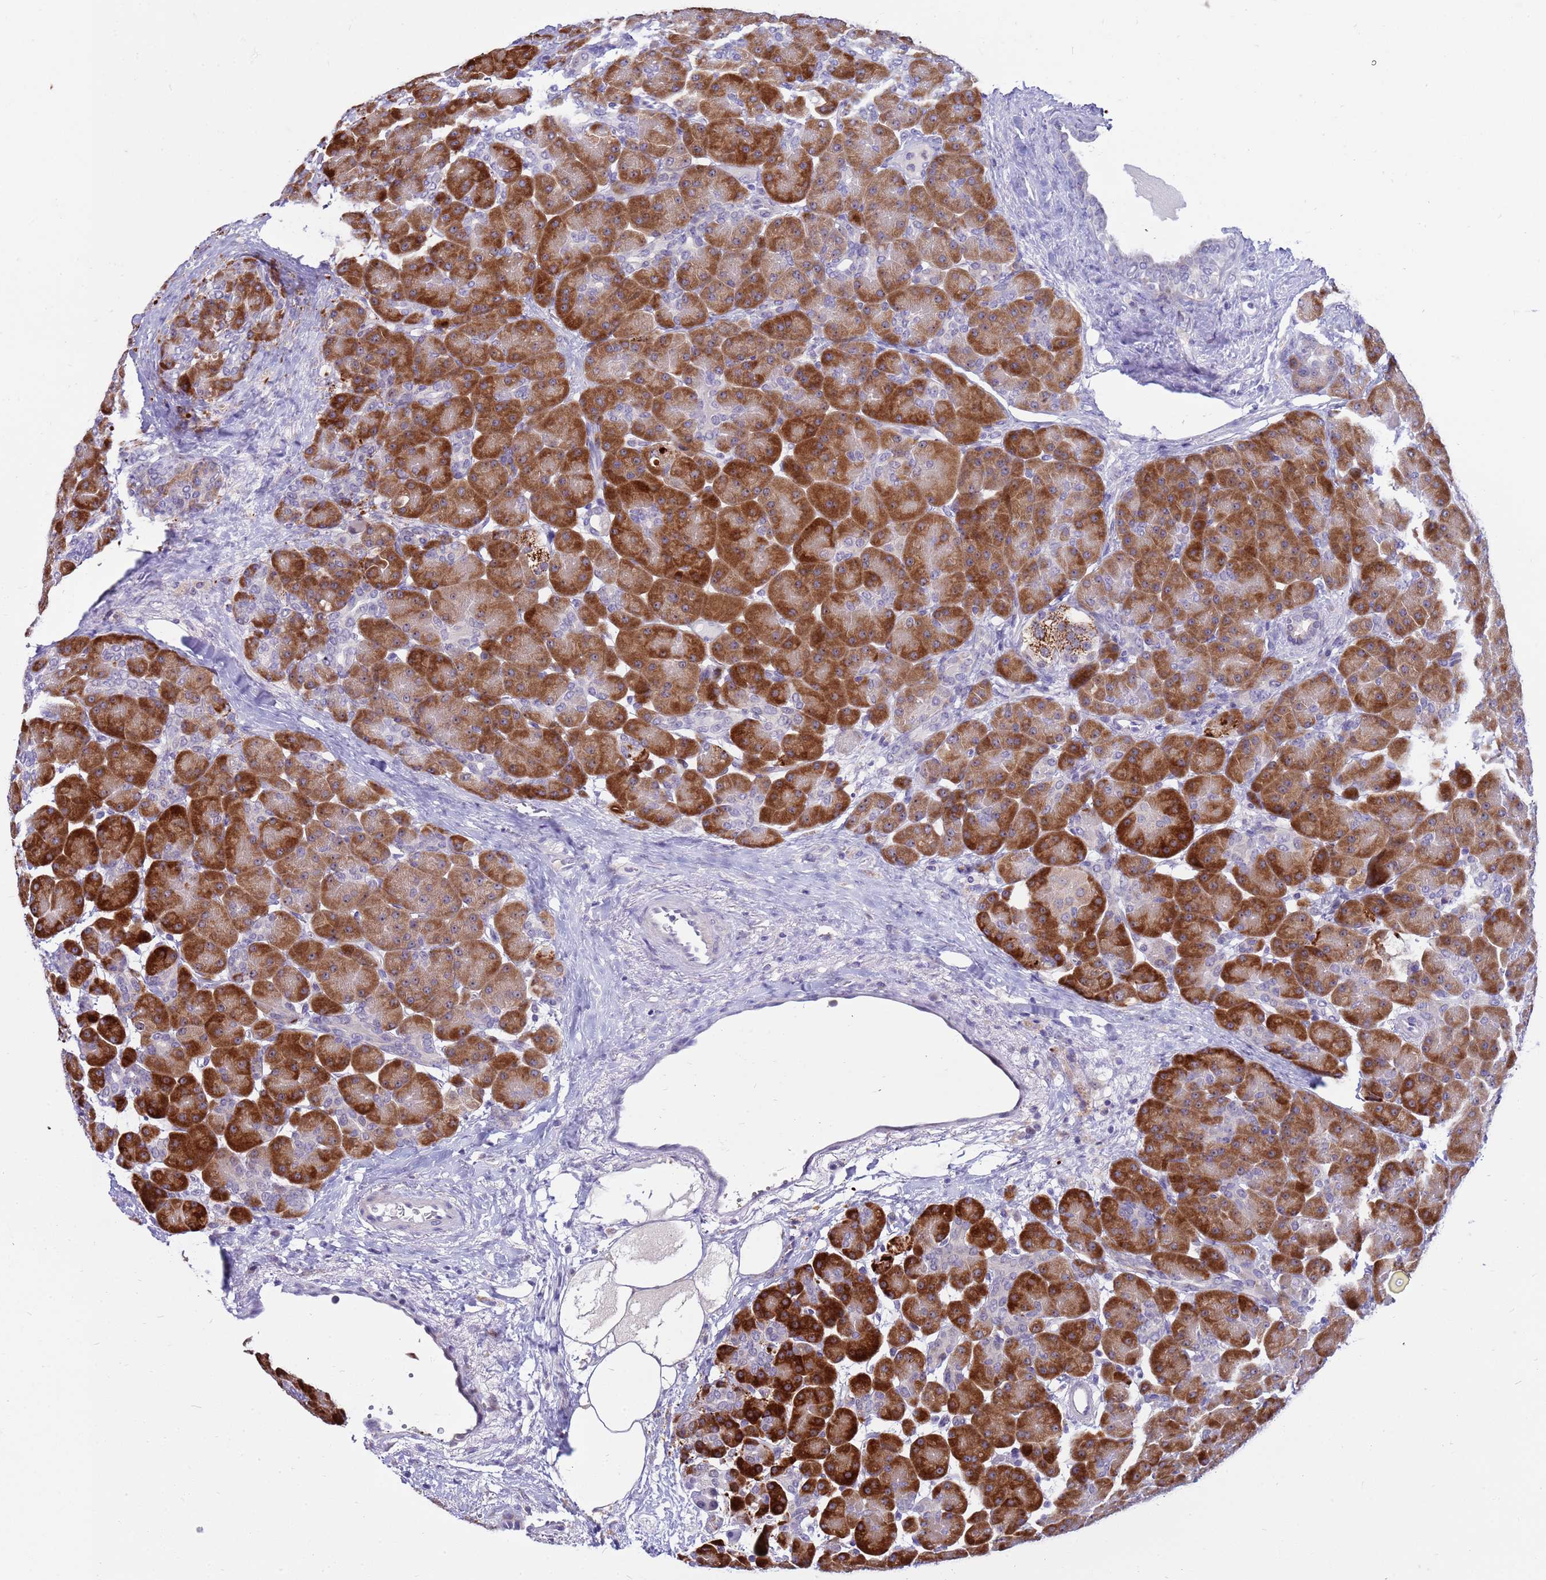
{"staining": {"intensity": "strong", "quantity": ">75%", "location": "cytoplasmic/membranous"}, "tissue": "pancreas", "cell_type": "Exocrine glandular cells", "image_type": "normal", "snomed": [{"axis": "morphology", "description": "Normal tissue, NOS"}, {"axis": "topography", "description": "Pancreas"}], "caption": "Pancreas stained with DAB (3,3'-diaminobenzidine) immunohistochemistry (IHC) shows high levels of strong cytoplasmic/membranous staining in about >75% of exocrine glandular cells. The staining was performed using DAB to visualize the protein expression in brown, while the nuclei were stained in blue with hematoxylin (Magnification: 20x).", "gene": "LRATD1", "patient": {"sex": "male", "age": 66}}